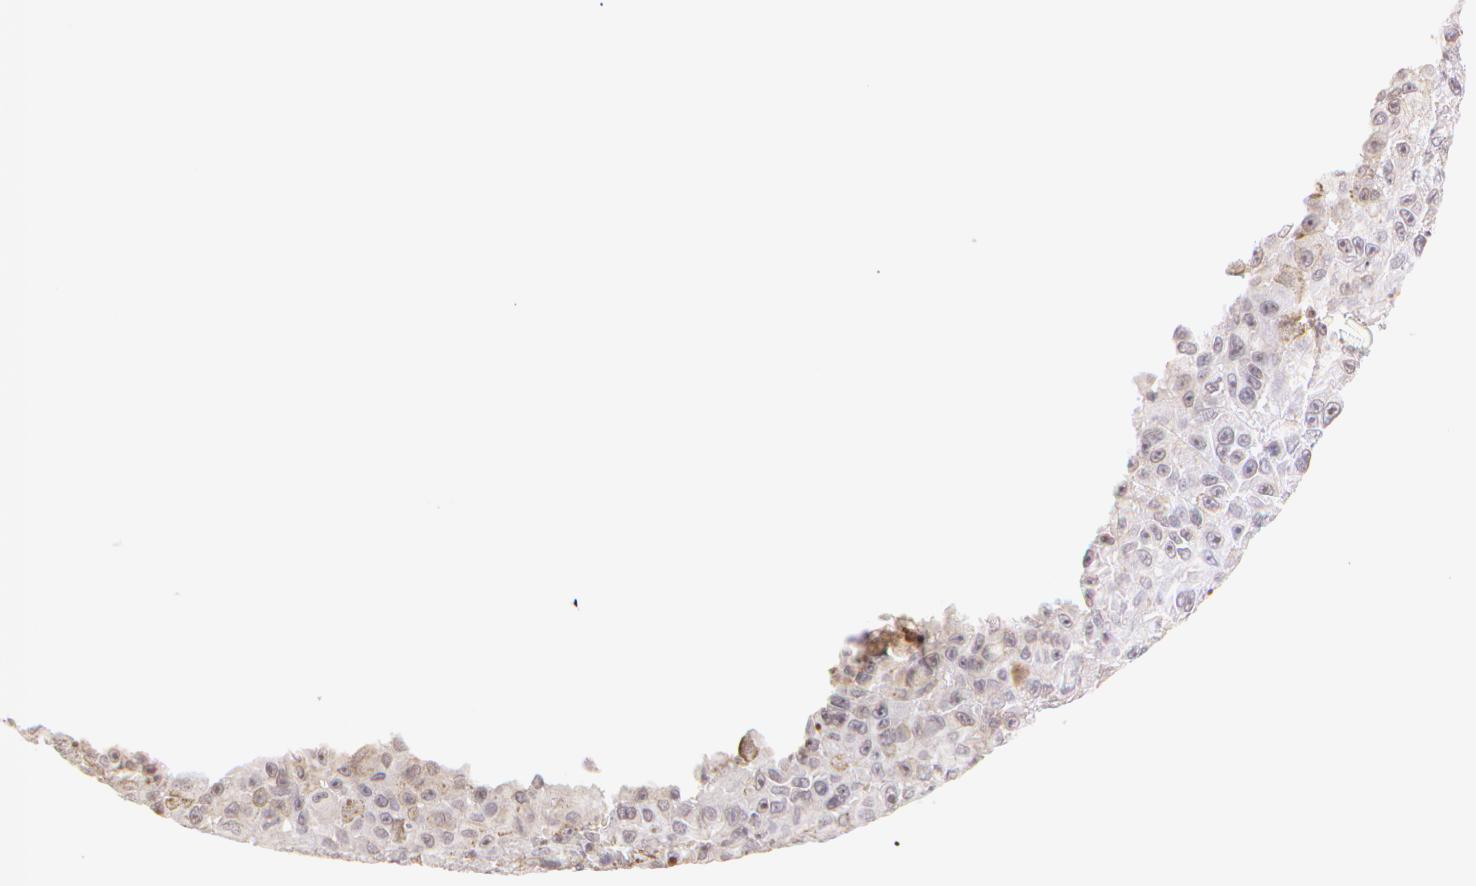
{"staining": {"intensity": "weak", "quantity": "<25%", "location": "cytoplasmic/membranous"}, "tissue": "melanoma", "cell_type": "Tumor cells", "image_type": "cancer", "snomed": [{"axis": "morphology", "description": "Malignant melanoma, NOS"}, {"axis": "topography", "description": "Skin"}], "caption": "An immunohistochemistry (IHC) micrograph of malignant melanoma is shown. There is no staining in tumor cells of malignant melanoma.", "gene": "ZNF597", "patient": {"sex": "male", "age": 64}}